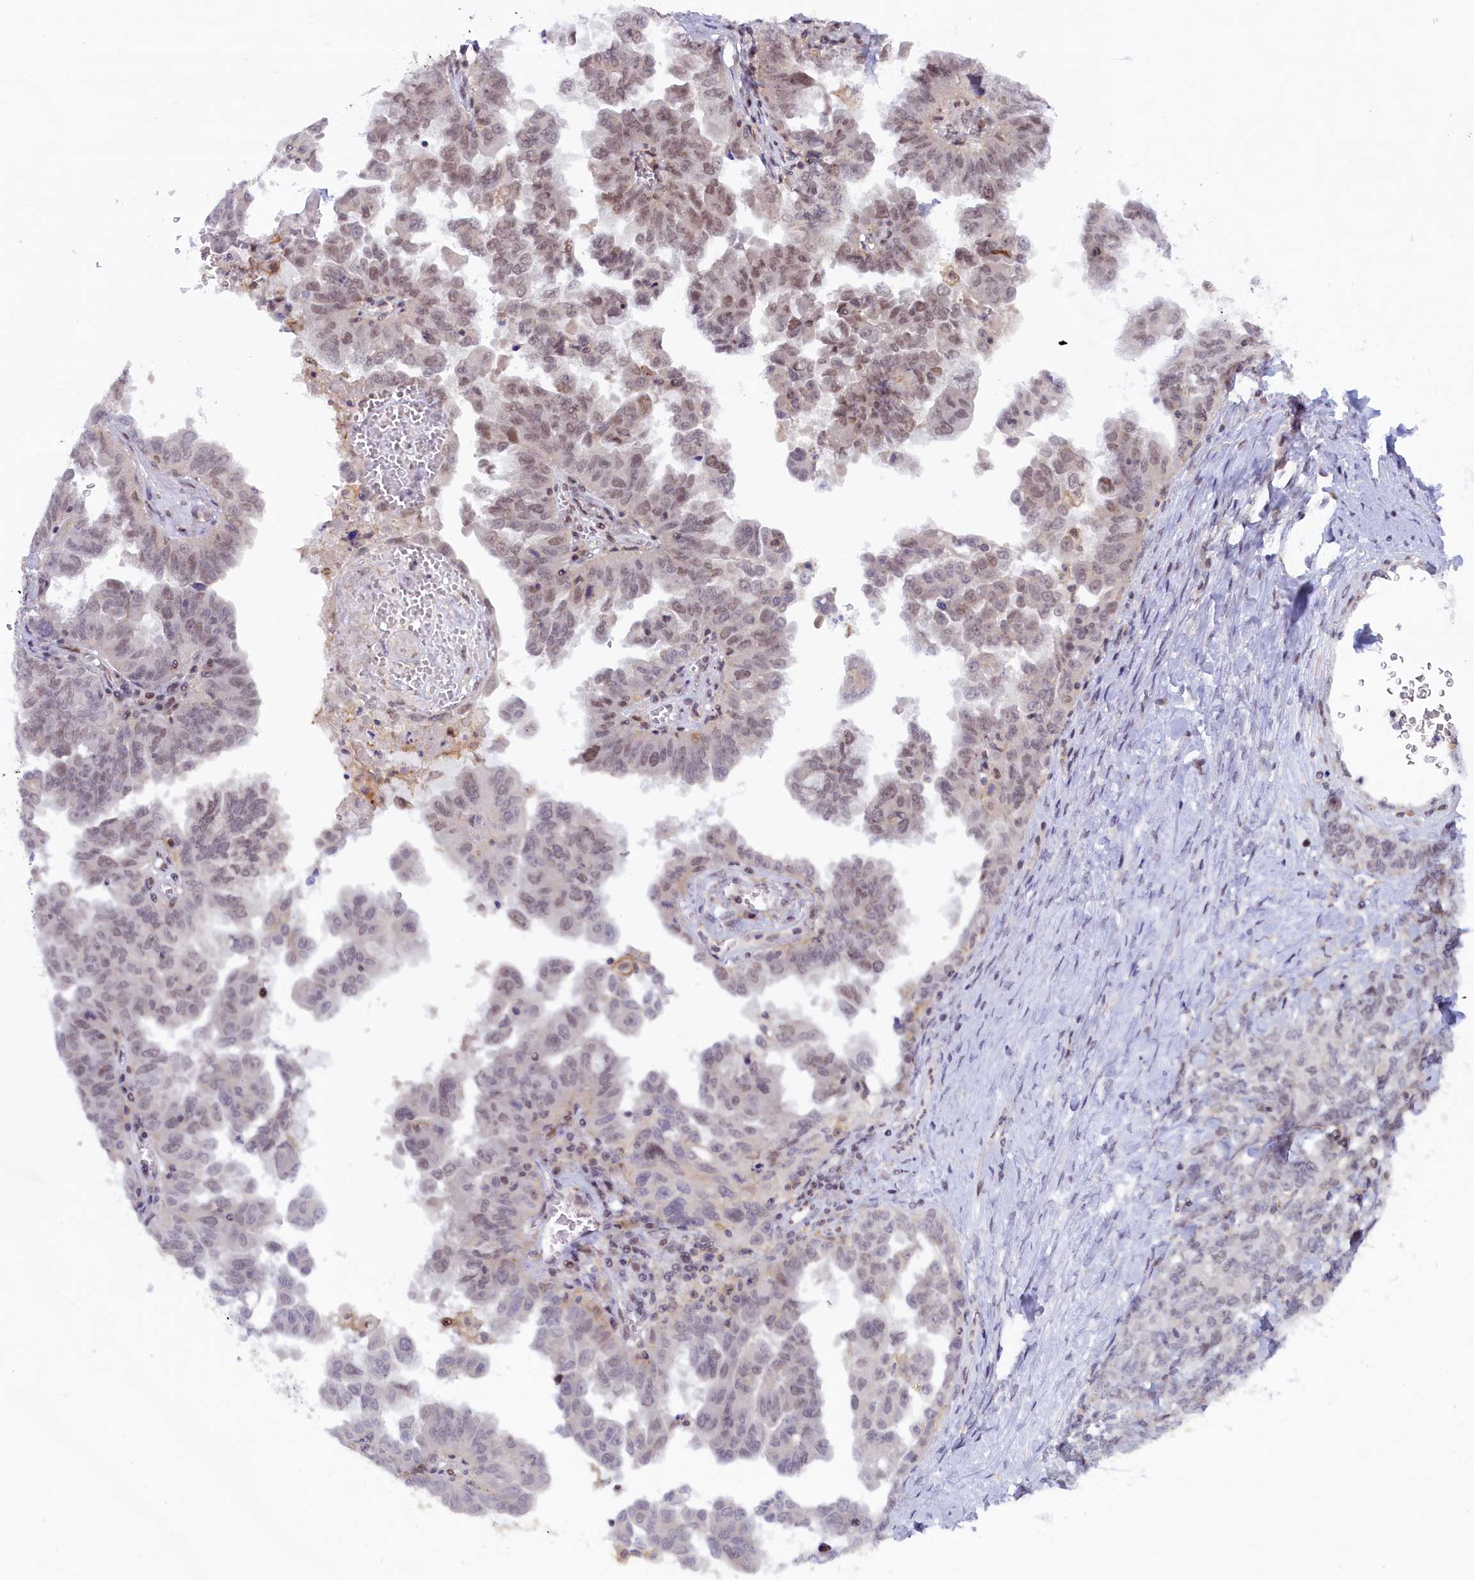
{"staining": {"intensity": "weak", "quantity": "25%-75%", "location": "nuclear"}, "tissue": "ovarian cancer", "cell_type": "Tumor cells", "image_type": "cancer", "snomed": [{"axis": "morphology", "description": "Carcinoma, endometroid"}, {"axis": "topography", "description": "Ovary"}], "caption": "IHC of human ovarian endometroid carcinoma displays low levels of weak nuclear staining in approximately 25%-75% of tumor cells.", "gene": "FCHO1", "patient": {"sex": "female", "age": 62}}